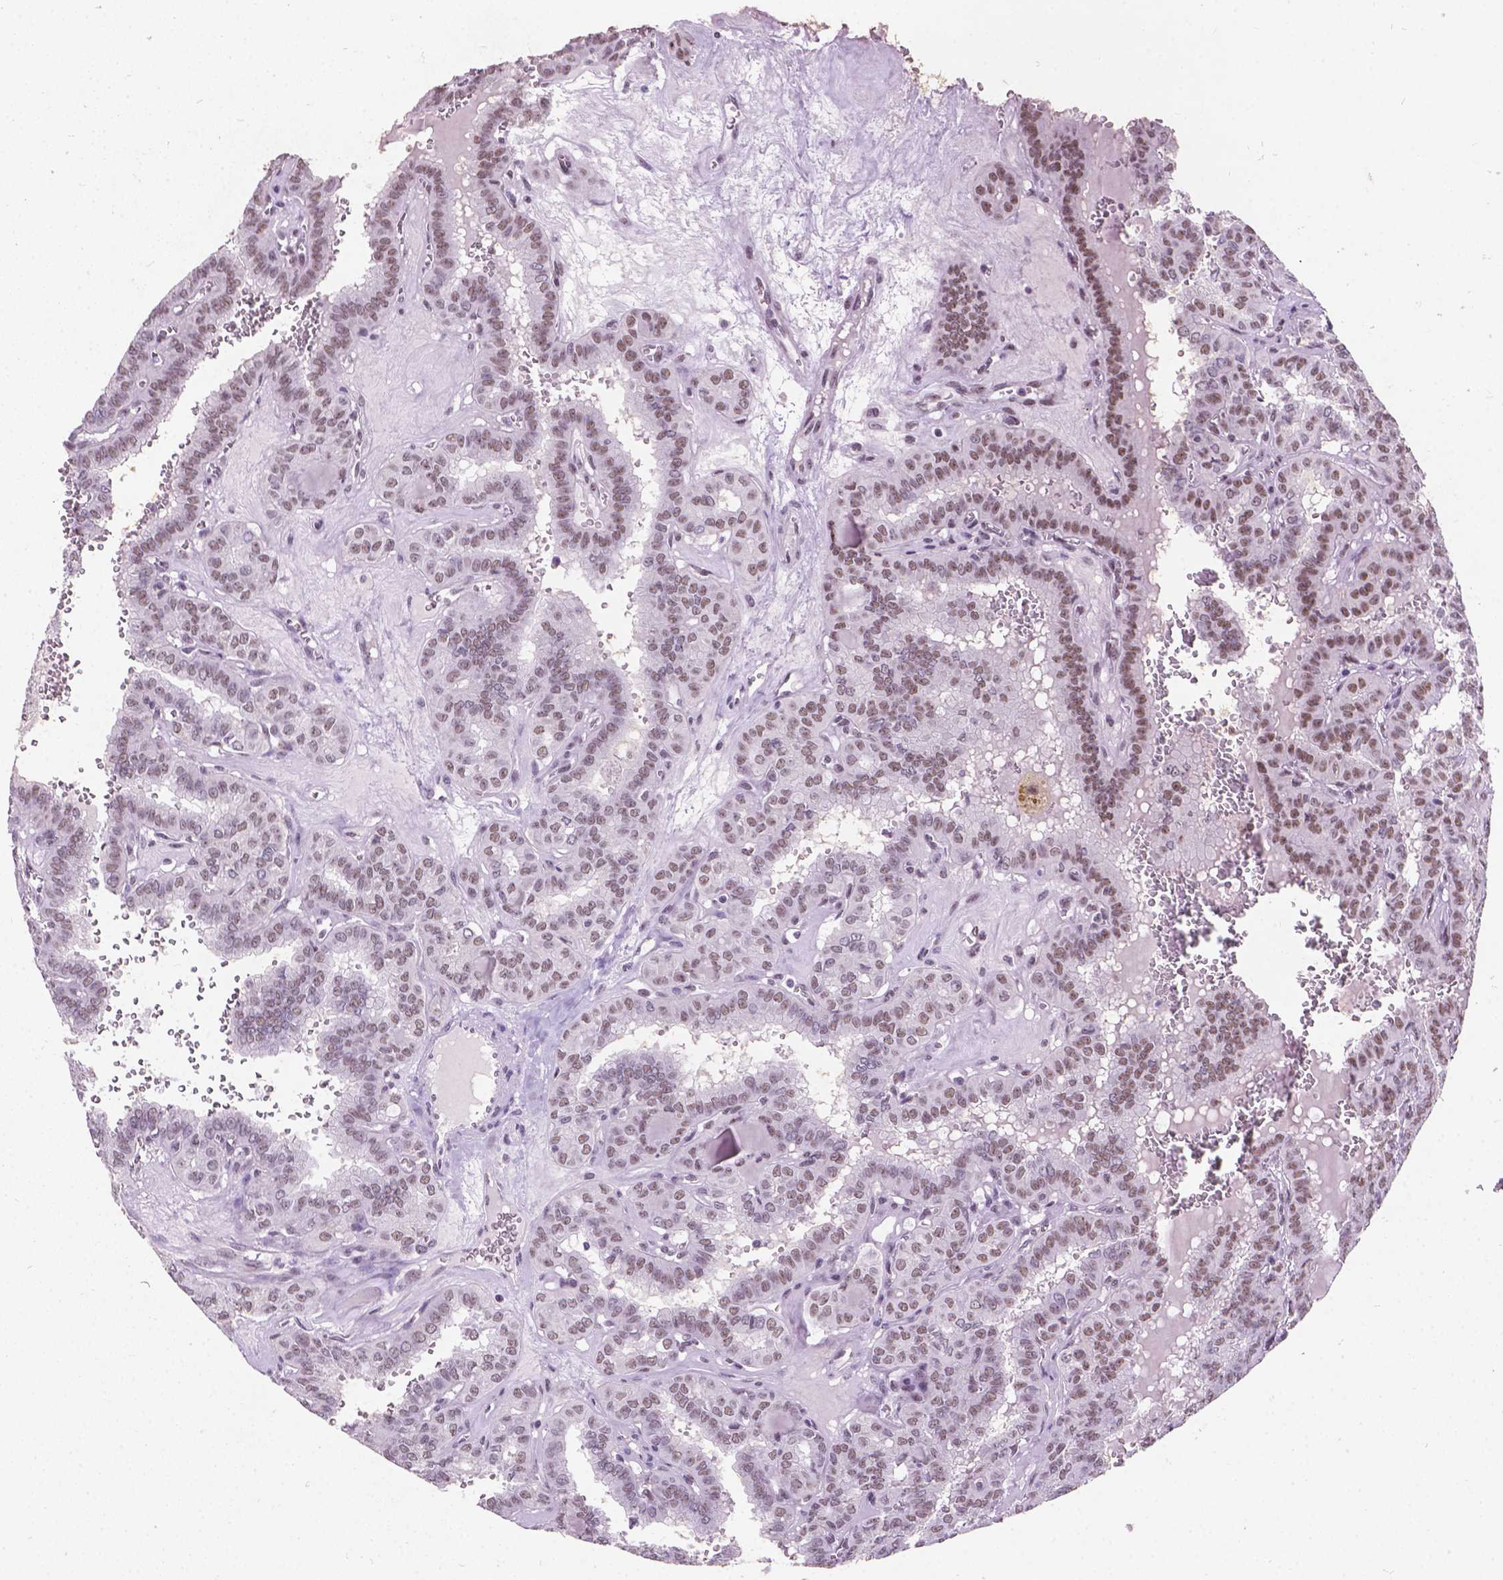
{"staining": {"intensity": "moderate", "quantity": "25%-75%", "location": "nuclear"}, "tissue": "thyroid cancer", "cell_type": "Tumor cells", "image_type": "cancer", "snomed": [{"axis": "morphology", "description": "Papillary adenocarcinoma, NOS"}, {"axis": "topography", "description": "Thyroid gland"}], "caption": "IHC histopathology image of neoplastic tissue: human thyroid cancer stained using immunohistochemistry (IHC) shows medium levels of moderate protein expression localized specifically in the nuclear of tumor cells, appearing as a nuclear brown color.", "gene": "COIL", "patient": {"sex": "female", "age": 41}}